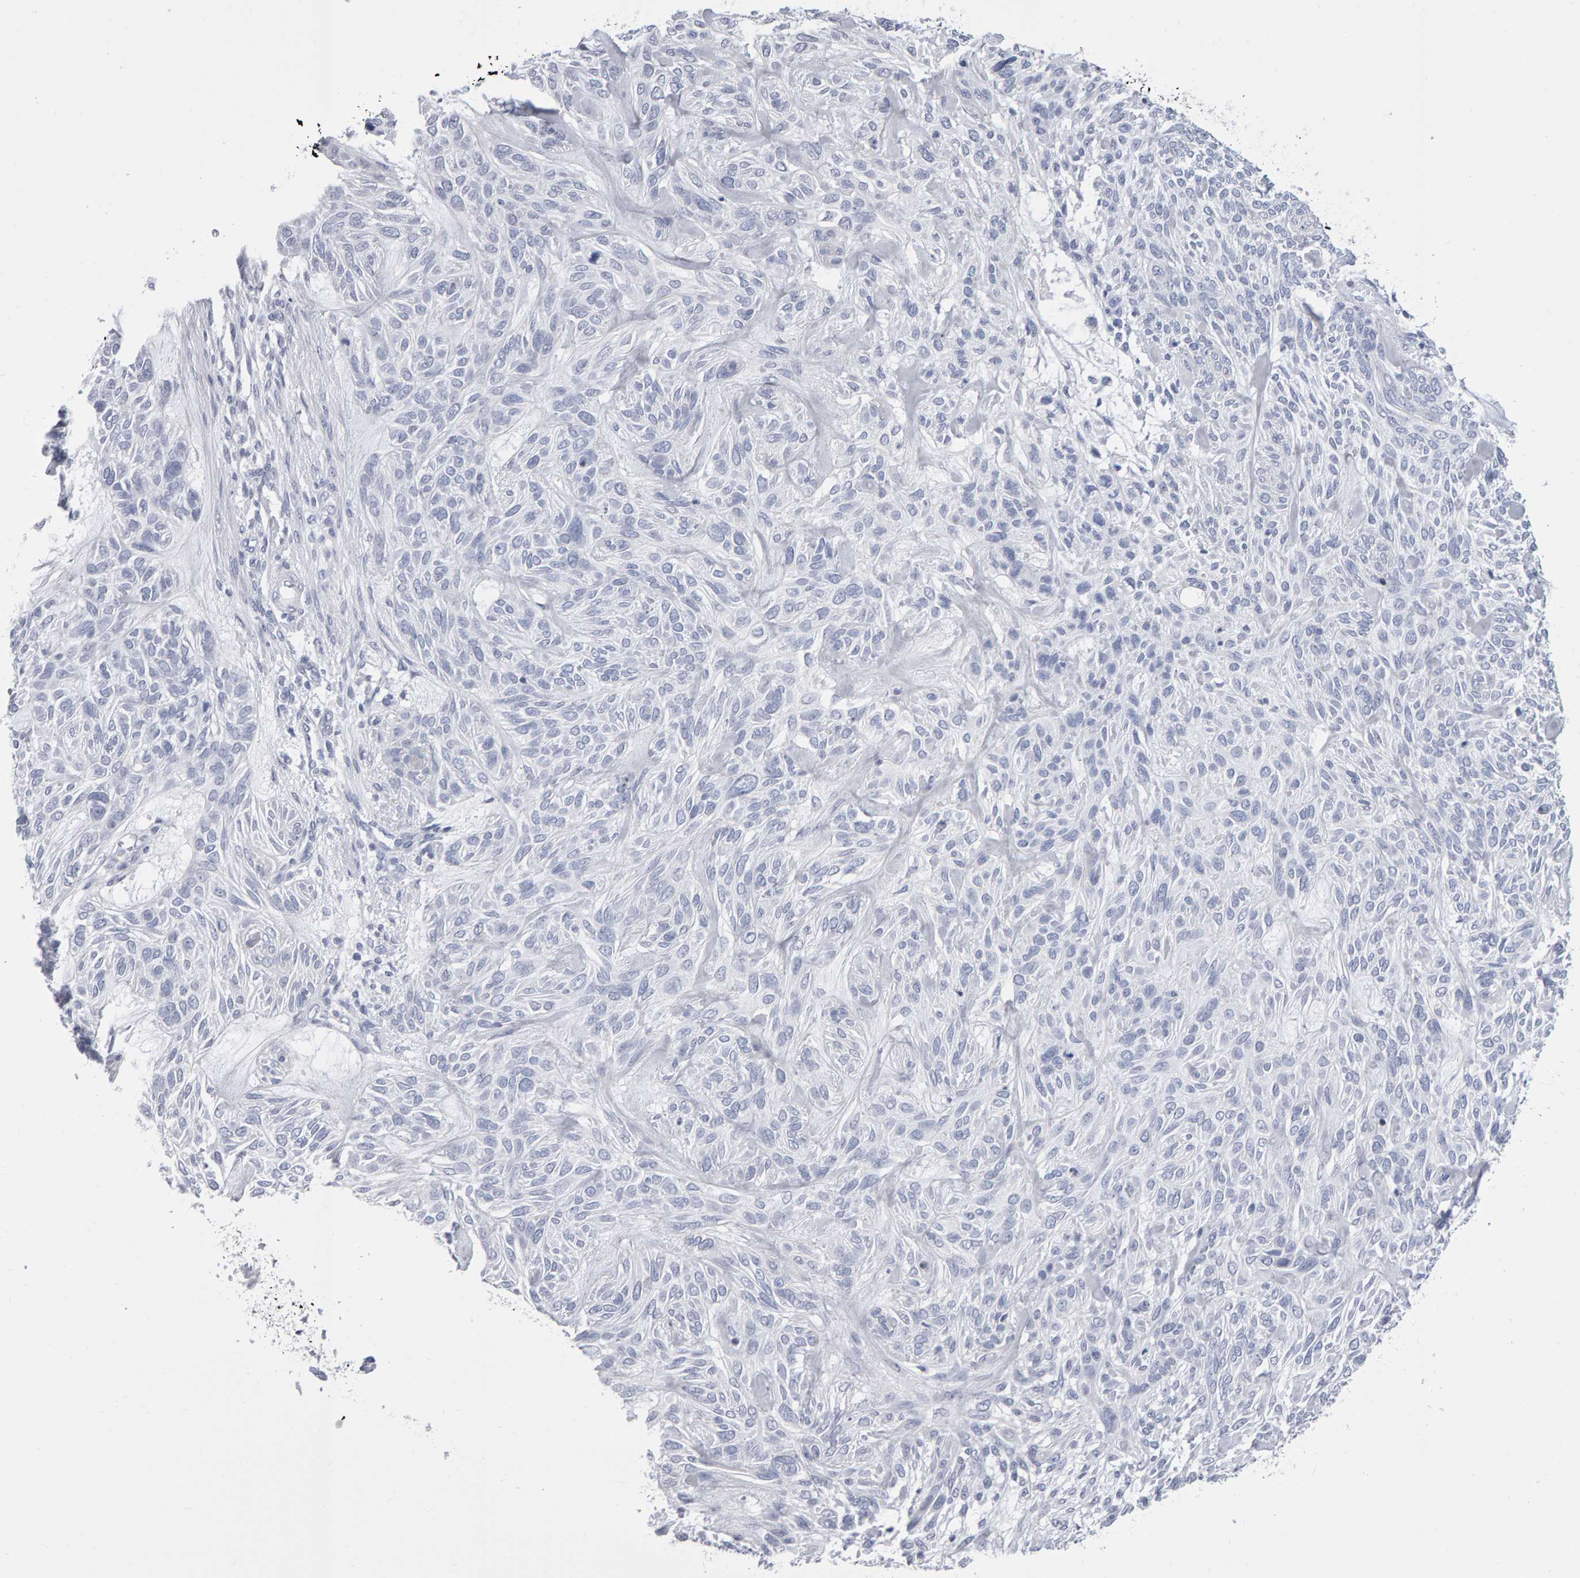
{"staining": {"intensity": "negative", "quantity": "none", "location": "none"}, "tissue": "skin cancer", "cell_type": "Tumor cells", "image_type": "cancer", "snomed": [{"axis": "morphology", "description": "Basal cell carcinoma"}, {"axis": "topography", "description": "Skin"}], "caption": "Image shows no significant protein expression in tumor cells of skin cancer (basal cell carcinoma). Nuclei are stained in blue.", "gene": "NCDN", "patient": {"sex": "male", "age": 55}}